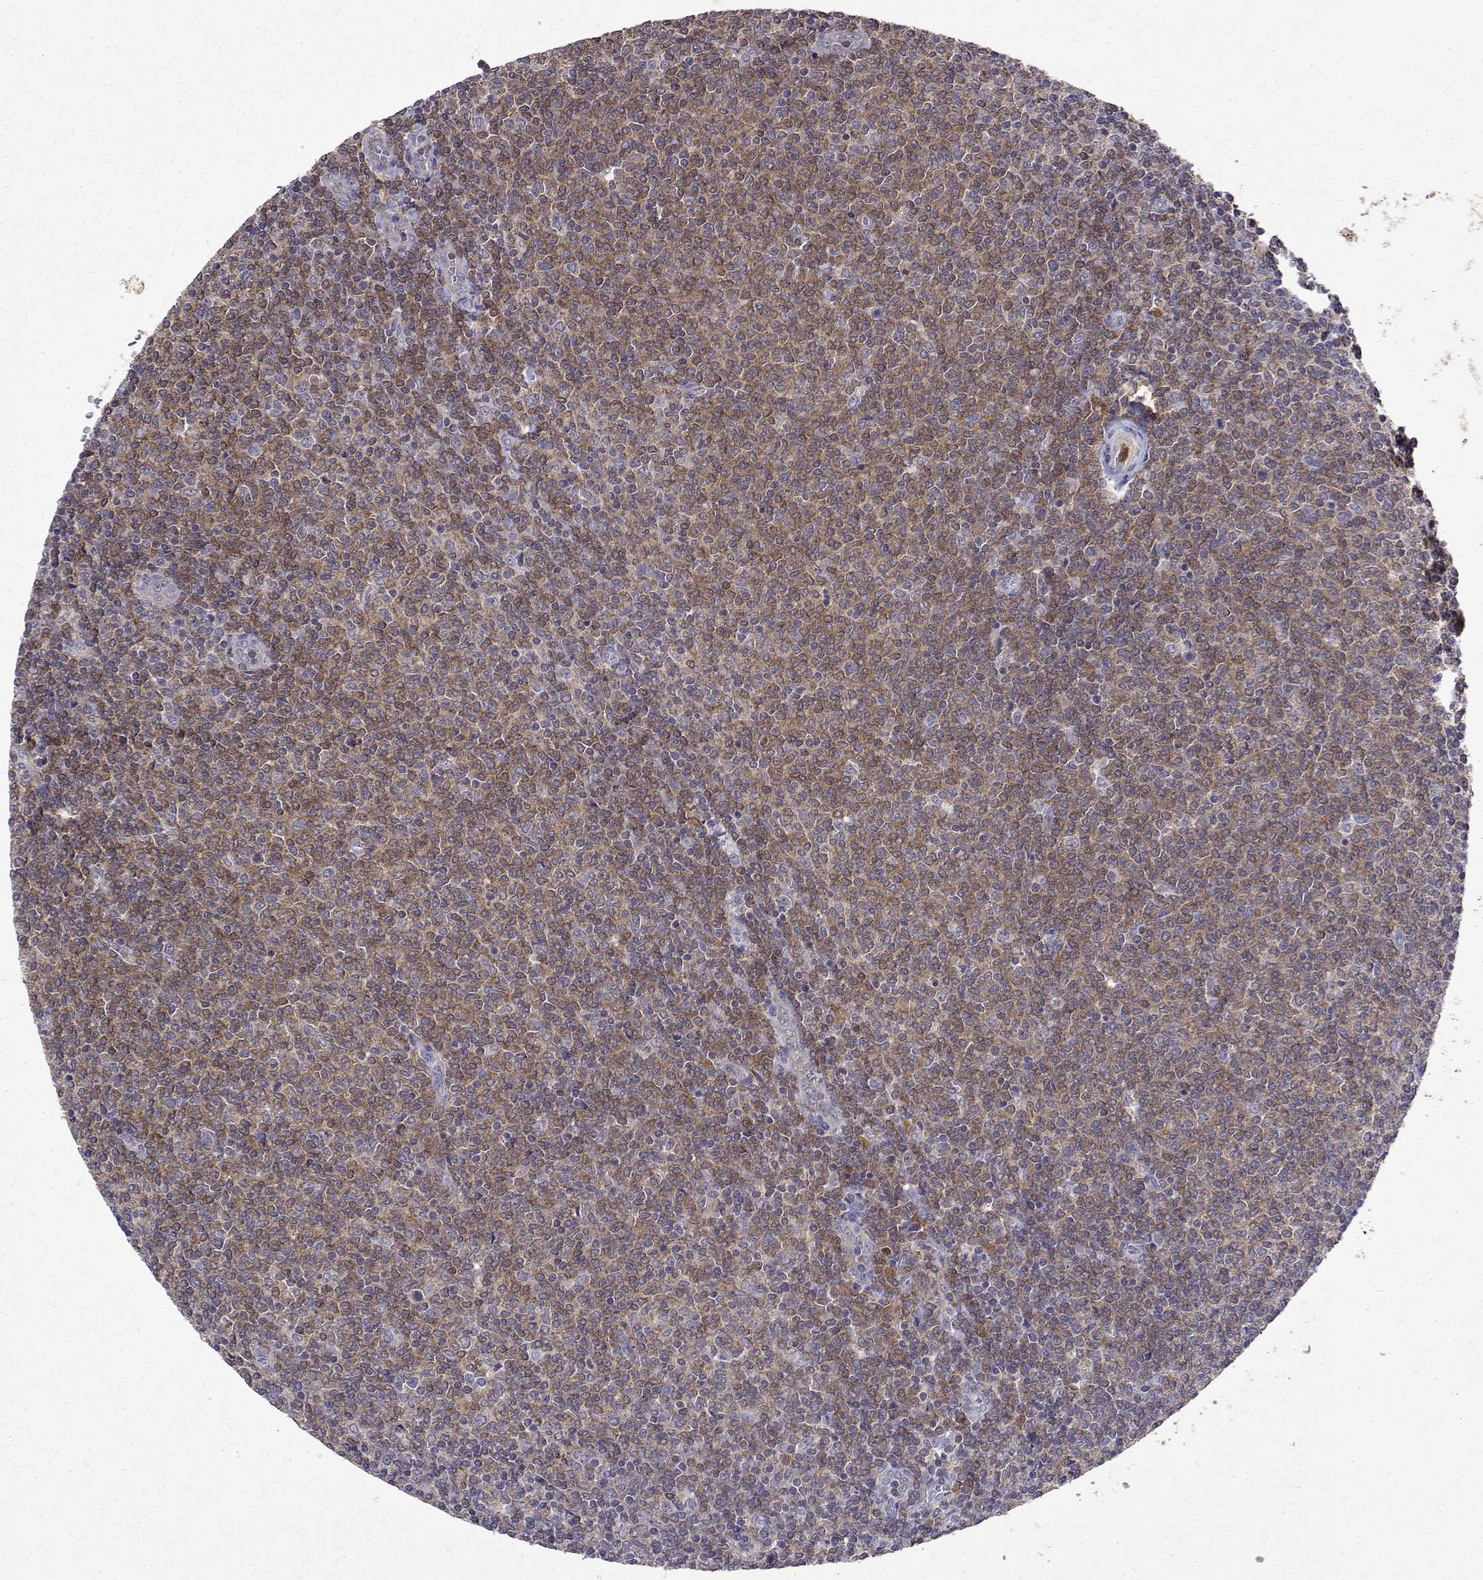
{"staining": {"intensity": "moderate", "quantity": ">75%", "location": "cytoplasmic/membranous"}, "tissue": "lymphoma", "cell_type": "Tumor cells", "image_type": "cancer", "snomed": [{"axis": "morphology", "description": "Malignant lymphoma, non-Hodgkin's type, Low grade"}, {"axis": "topography", "description": "Lymph node"}], "caption": "IHC (DAB) staining of human lymphoma reveals moderate cytoplasmic/membranous protein staining in about >75% of tumor cells. The protein is stained brown, and the nuclei are stained in blue (DAB IHC with brightfield microscopy, high magnification).", "gene": "APAF1", "patient": {"sex": "male", "age": 52}}